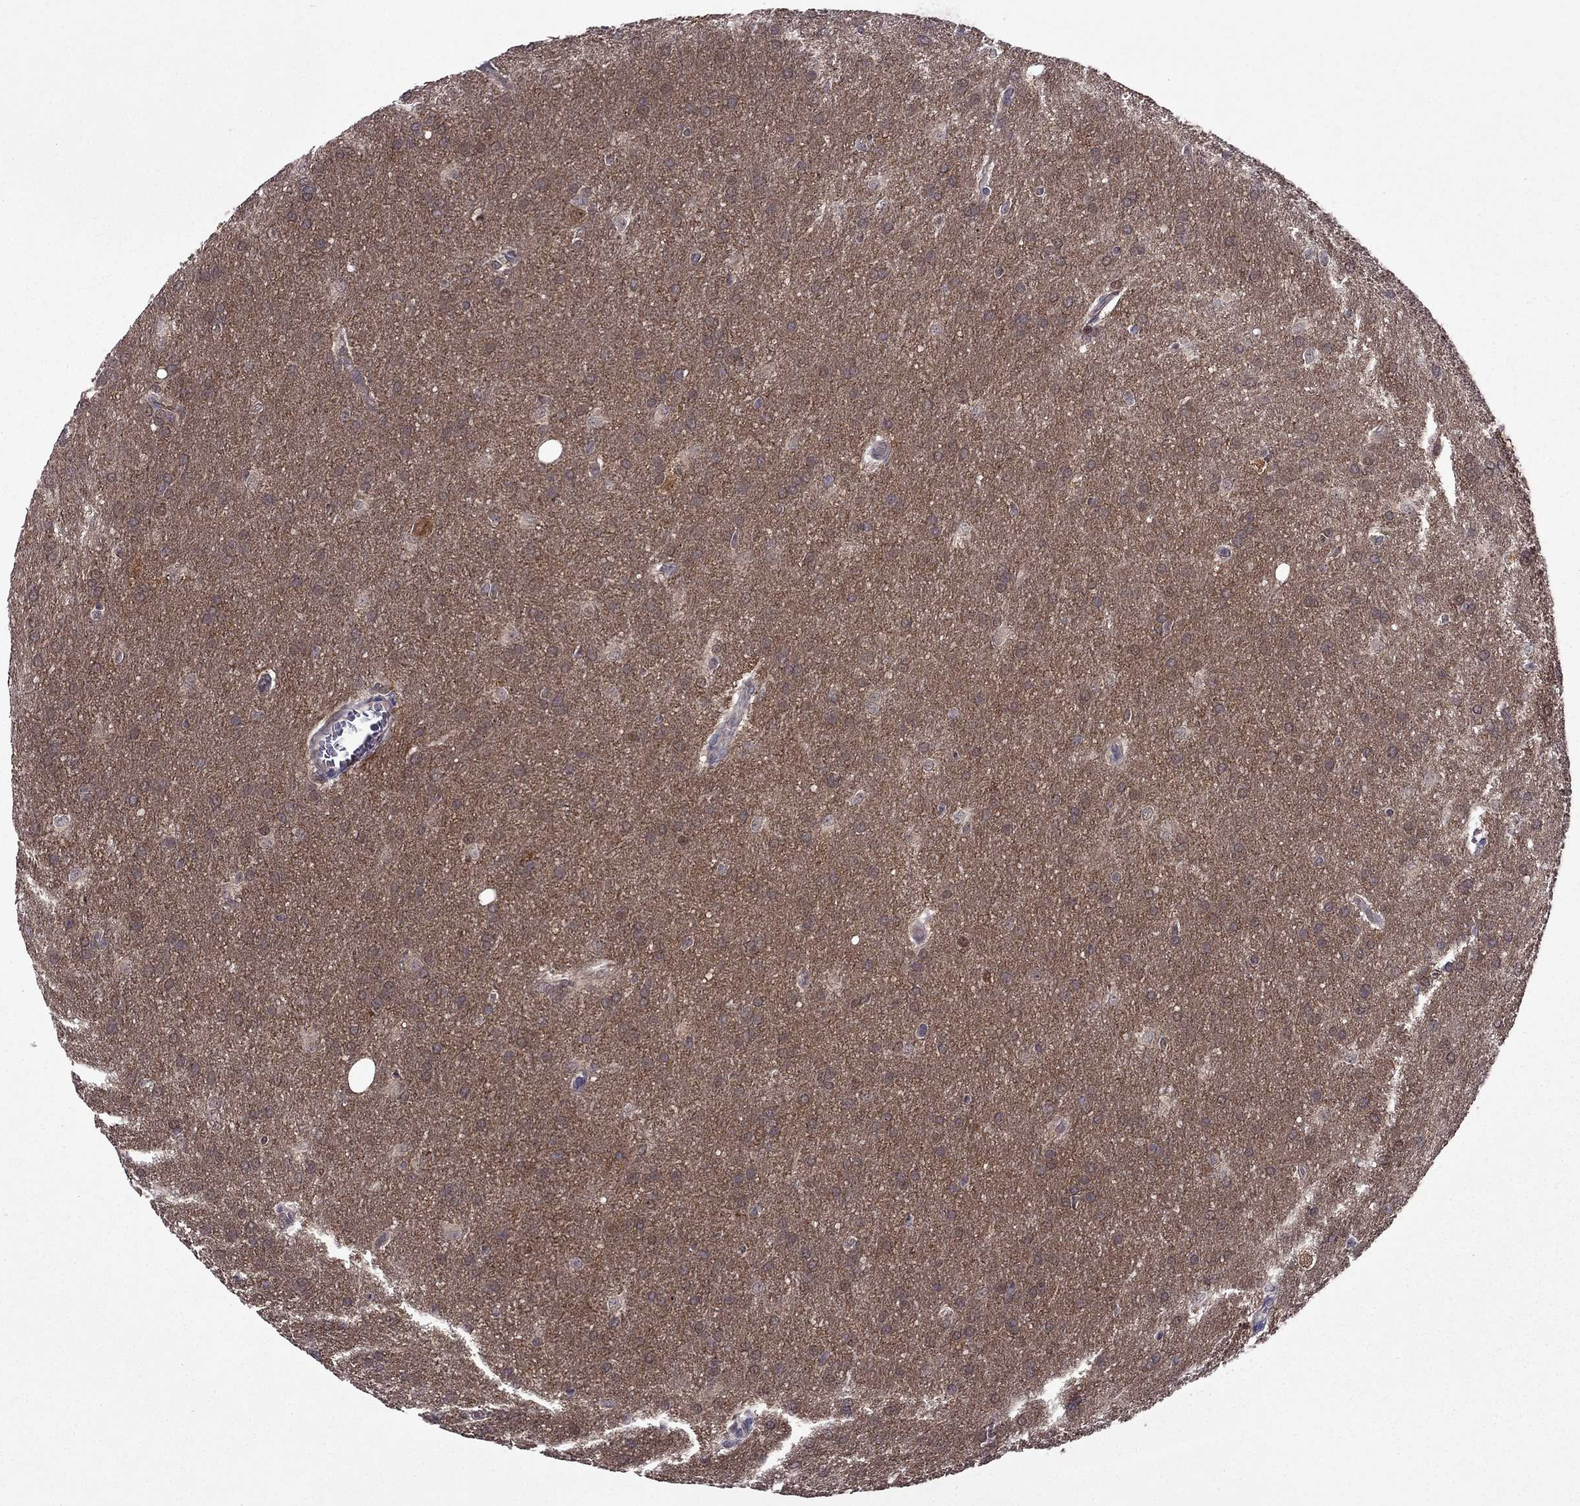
{"staining": {"intensity": "weak", "quantity": ">75%", "location": "cytoplasmic/membranous"}, "tissue": "glioma", "cell_type": "Tumor cells", "image_type": "cancer", "snomed": [{"axis": "morphology", "description": "Glioma, malignant, Low grade"}, {"axis": "topography", "description": "Brain"}], "caption": "Immunohistochemistry (IHC) staining of malignant low-grade glioma, which exhibits low levels of weak cytoplasmic/membranous positivity in approximately >75% of tumor cells indicating weak cytoplasmic/membranous protein expression. The staining was performed using DAB (brown) for protein detection and nuclei were counterstained in hematoxylin (blue).", "gene": "CDK5", "patient": {"sex": "female", "age": 32}}